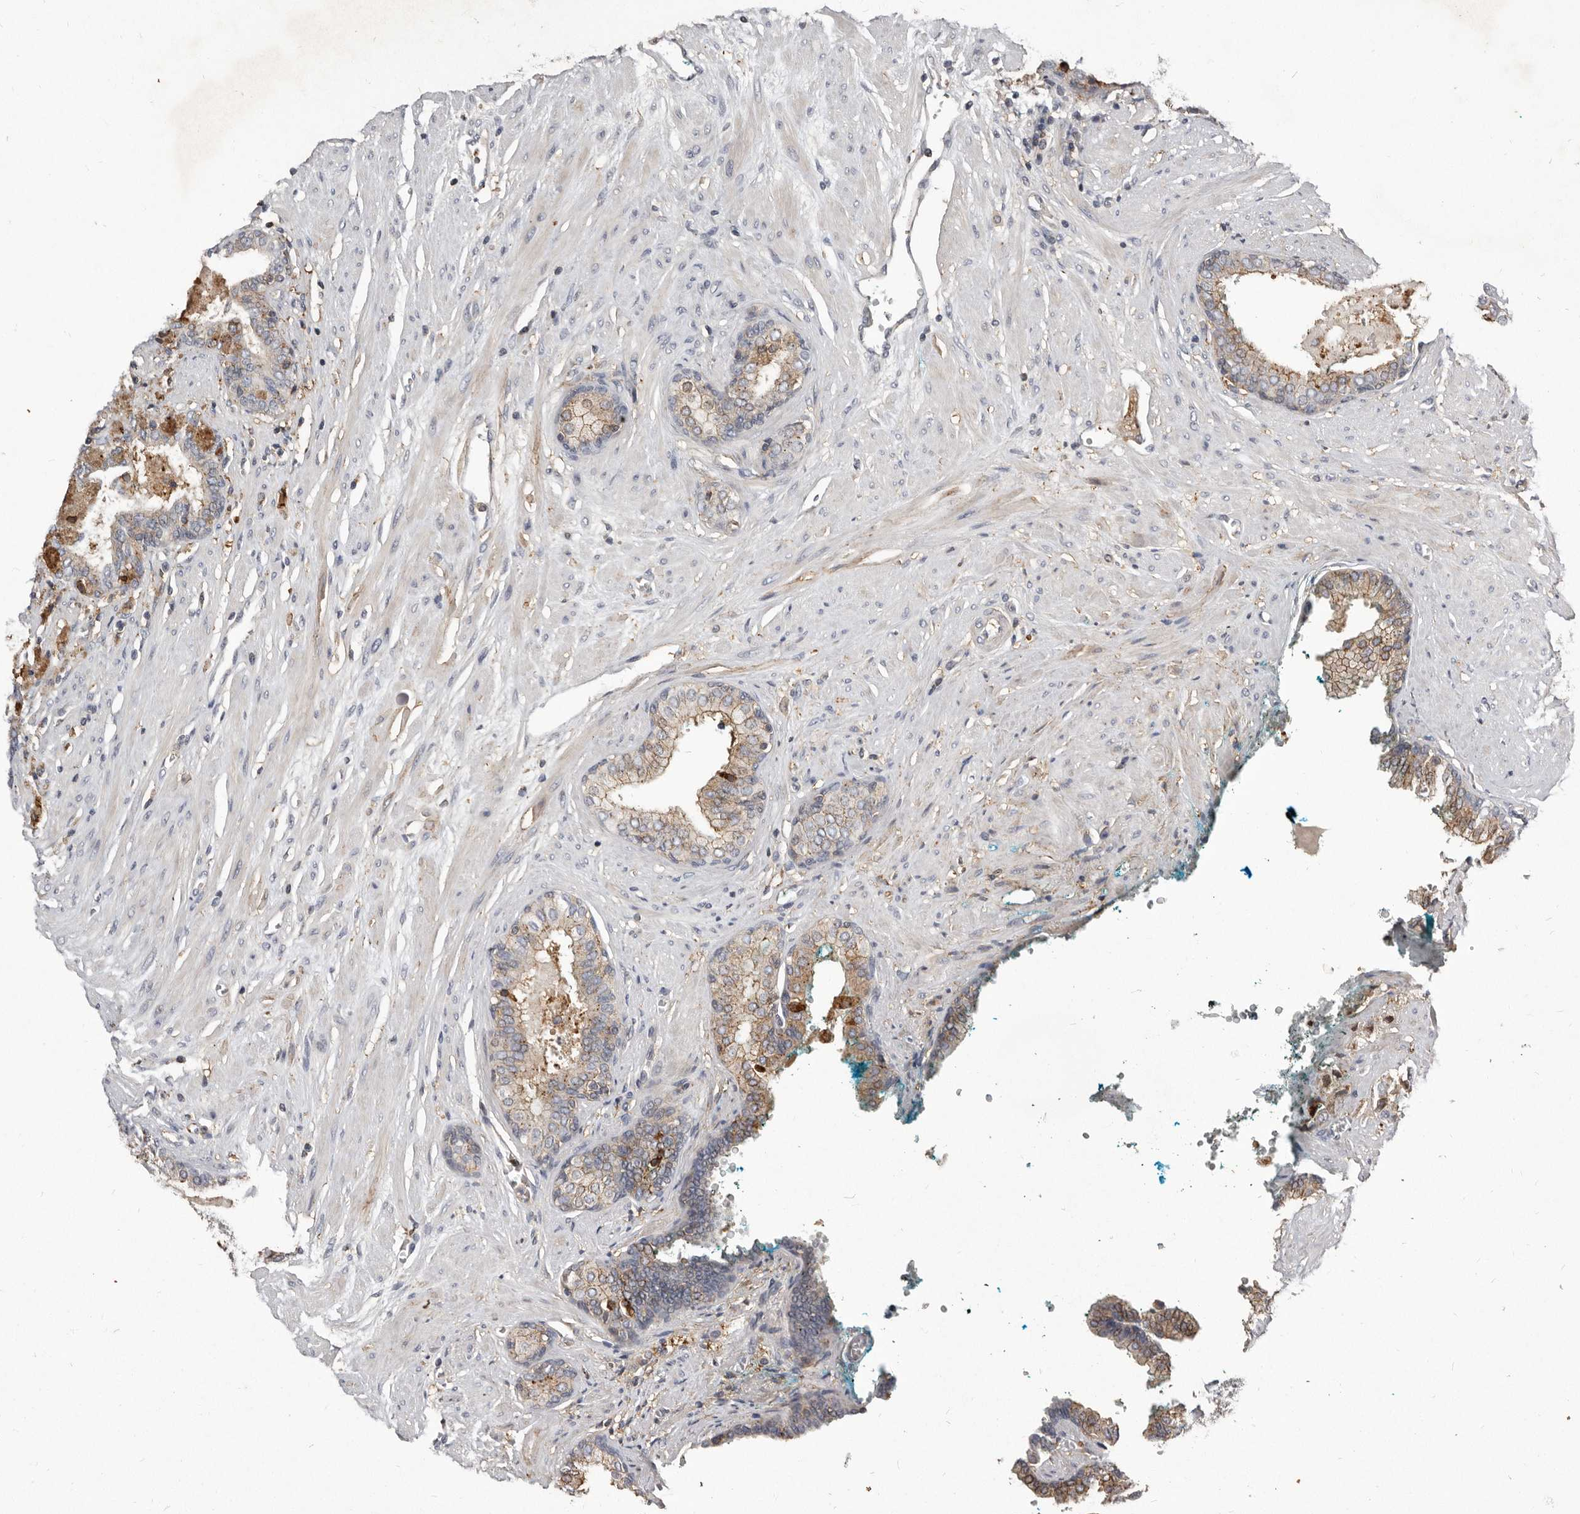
{"staining": {"intensity": "moderate", "quantity": "25%-75%", "location": "cytoplasmic/membranous"}, "tissue": "prostate cancer", "cell_type": "Tumor cells", "image_type": "cancer", "snomed": [{"axis": "morphology", "description": "Adenocarcinoma, High grade"}, {"axis": "topography", "description": "Prostate"}], "caption": "Tumor cells demonstrate moderate cytoplasmic/membranous expression in approximately 25%-75% of cells in adenocarcinoma (high-grade) (prostate). (brown staining indicates protein expression, while blue staining denotes nuclei).", "gene": "KIF26B", "patient": {"sex": "male", "age": 71}}